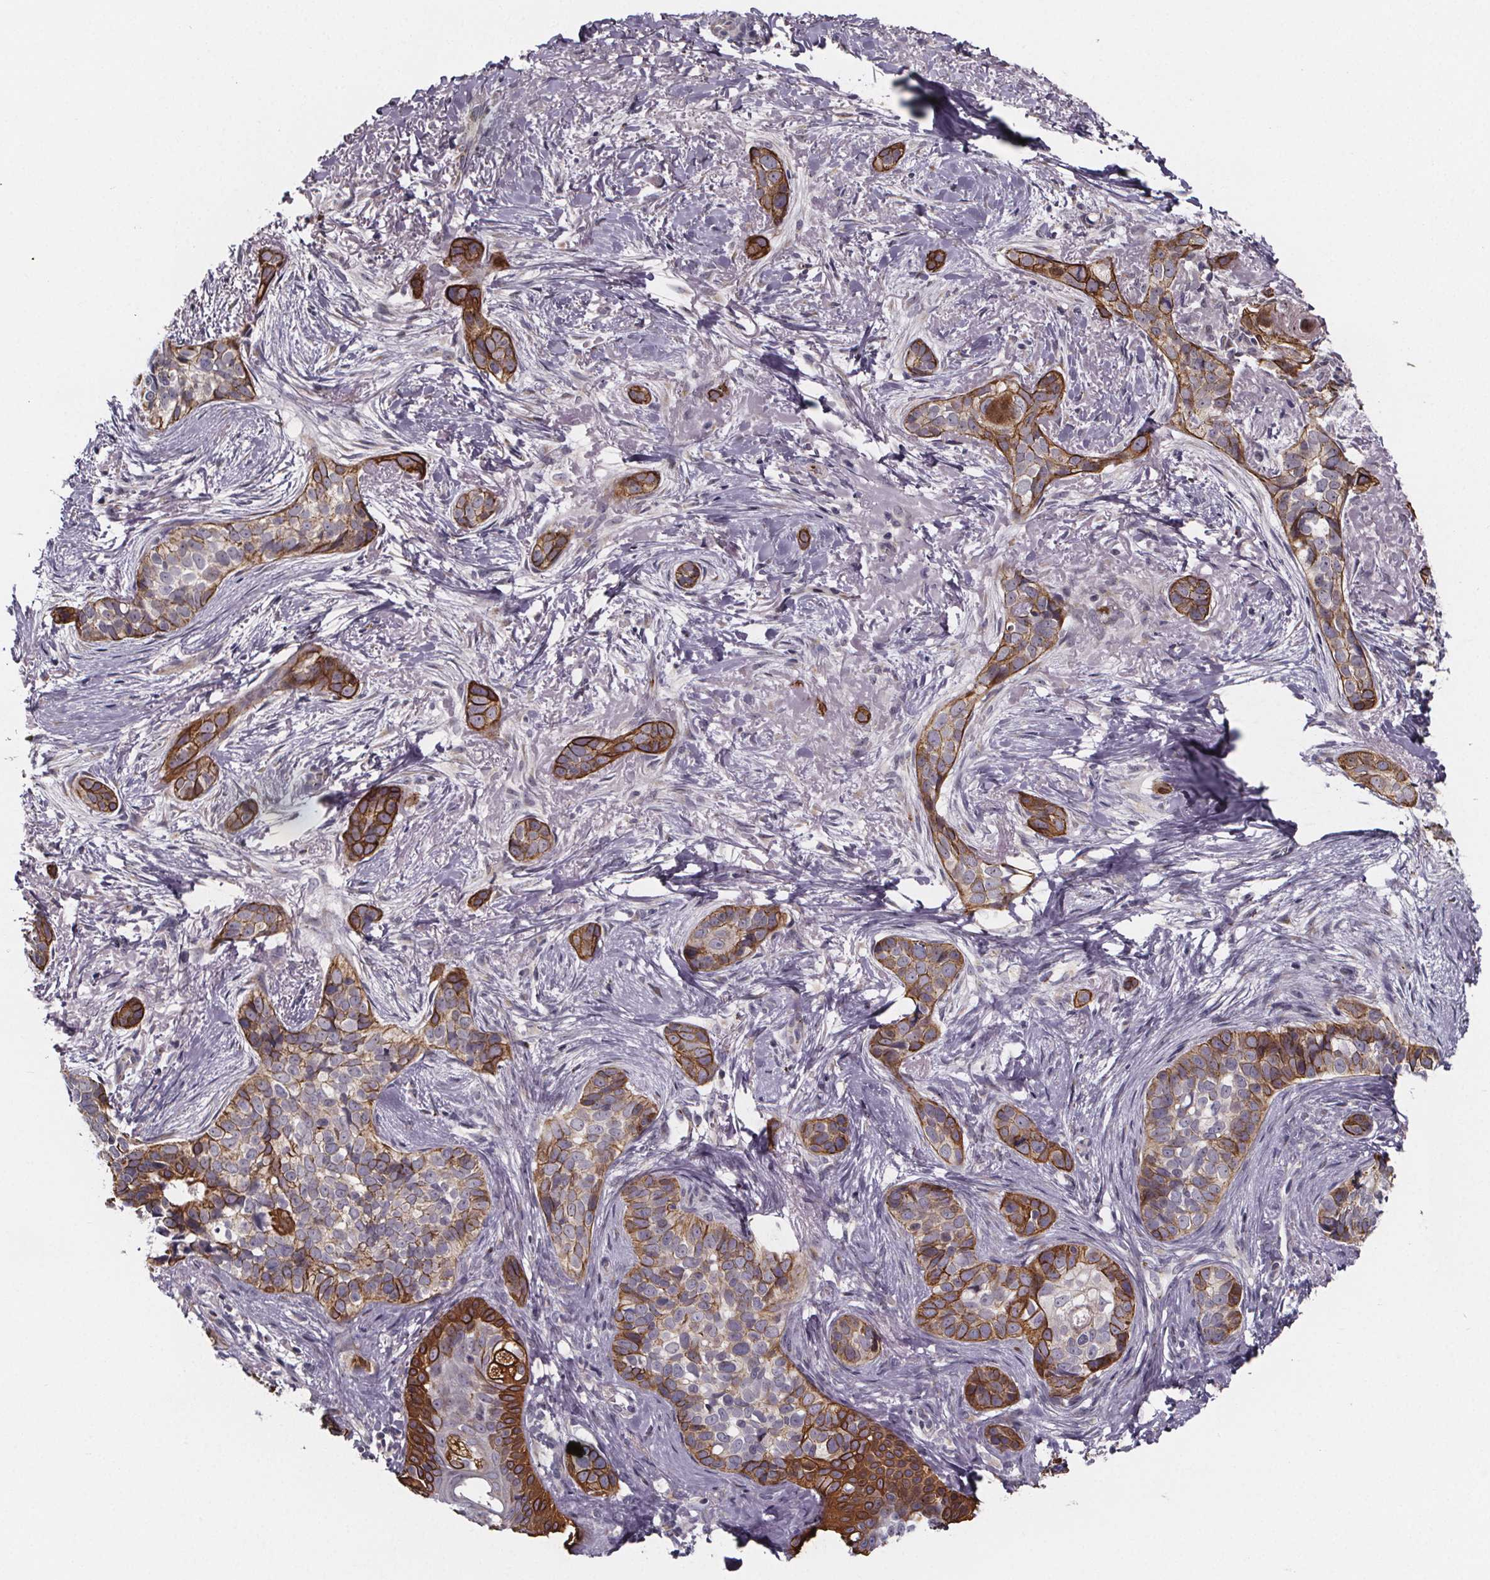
{"staining": {"intensity": "moderate", "quantity": "25%-75%", "location": "cytoplasmic/membranous"}, "tissue": "skin cancer", "cell_type": "Tumor cells", "image_type": "cancer", "snomed": [{"axis": "morphology", "description": "Basal cell carcinoma"}, {"axis": "topography", "description": "Skin"}], "caption": "Skin cancer tissue demonstrates moderate cytoplasmic/membranous staining in approximately 25%-75% of tumor cells", "gene": "NDST1", "patient": {"sex": "male", "age": 87}}